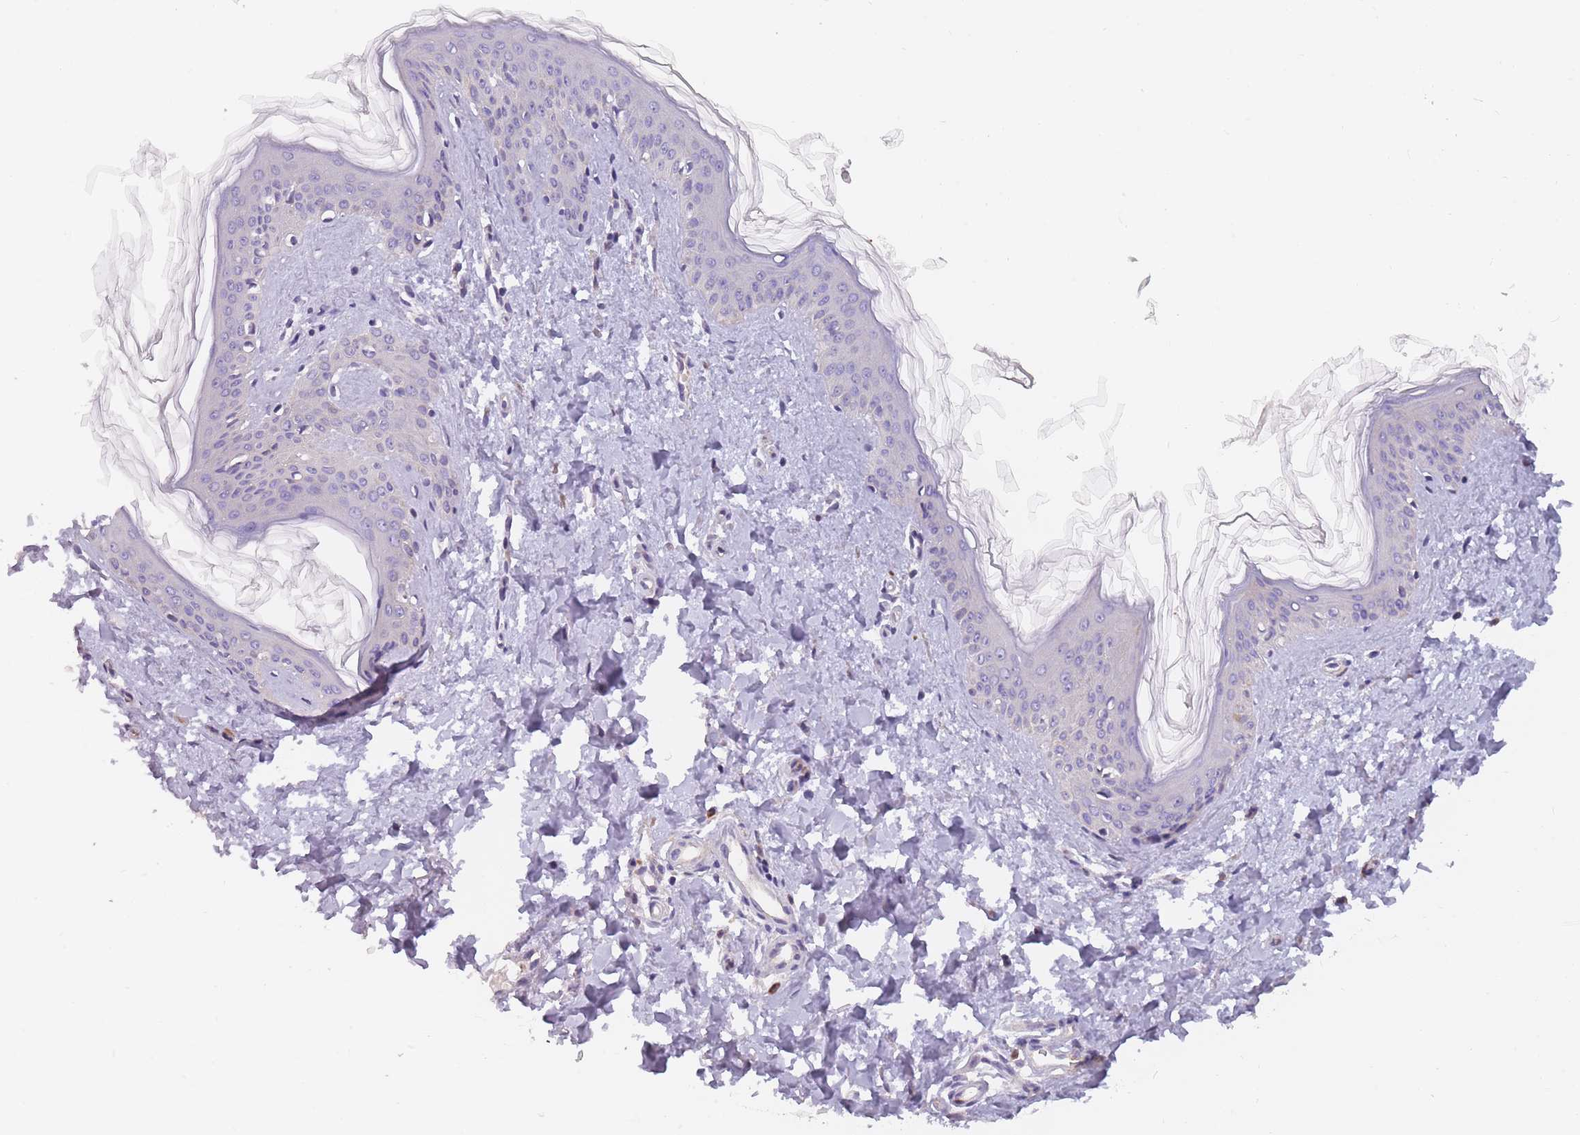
{"staining": {"intensity": "negative", "quantity": "none", "location": "none"}, "tissue": "skin", "cell_type": "Fibroblasts", "image_type": "normal", "snomed": [{"axis": "morphology", "description": "Normal tissue, NOS"}, {"axis": "topography", "description": "Skin"}], "caption": "The histopathology image demonstrates no staining of fibroblasts in unremarkable skin. (DAB (3,3'-diaminobenzidine) immunohistochemistry (IHC) visualized using brightfield microscopy, high magnification).", "gene": "FAM83F", "patient": {"sex": "female", "age": 41}}